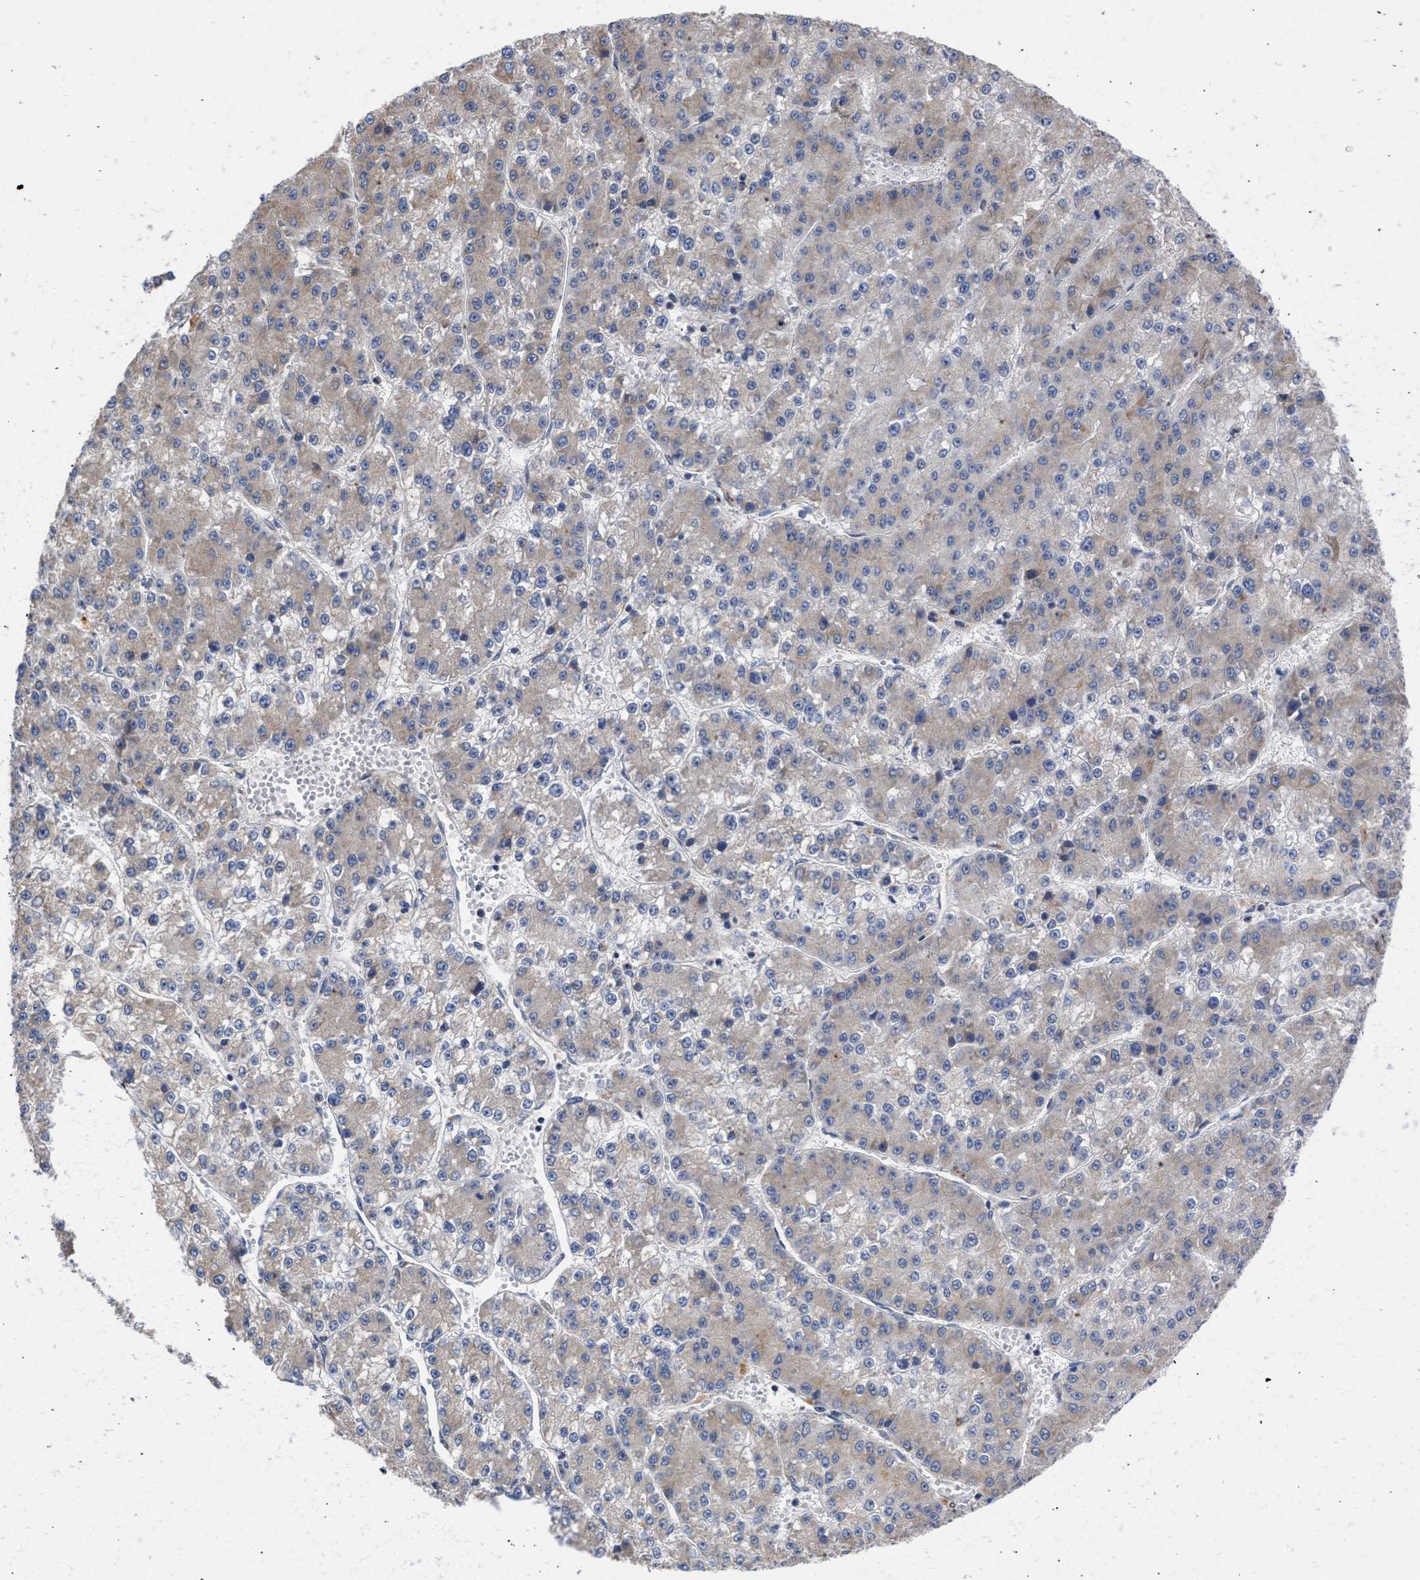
{"staining": {"intensity": "weak", "quantity": "25%-75%", "location": "cytoplasmic/membranous"}, "tissue": "liver cancer", "cell_type": "Tumor cells", "image_type": "cancer", "snomed": [{"axis": "morphology", "description": "Carcinoma, Hepatocellular, NOS"}, {"axis": "topography", "description": "Liver"}], "caption": "Tumor cells demonstrate low levels of weak cytoplasmic/membranous expression in approximately 25%-75% of cells in liver cancer (hepatocellular carcinoma).", "gene": "MAP2K3", "patient": {"sex": "female", "age": 73}}